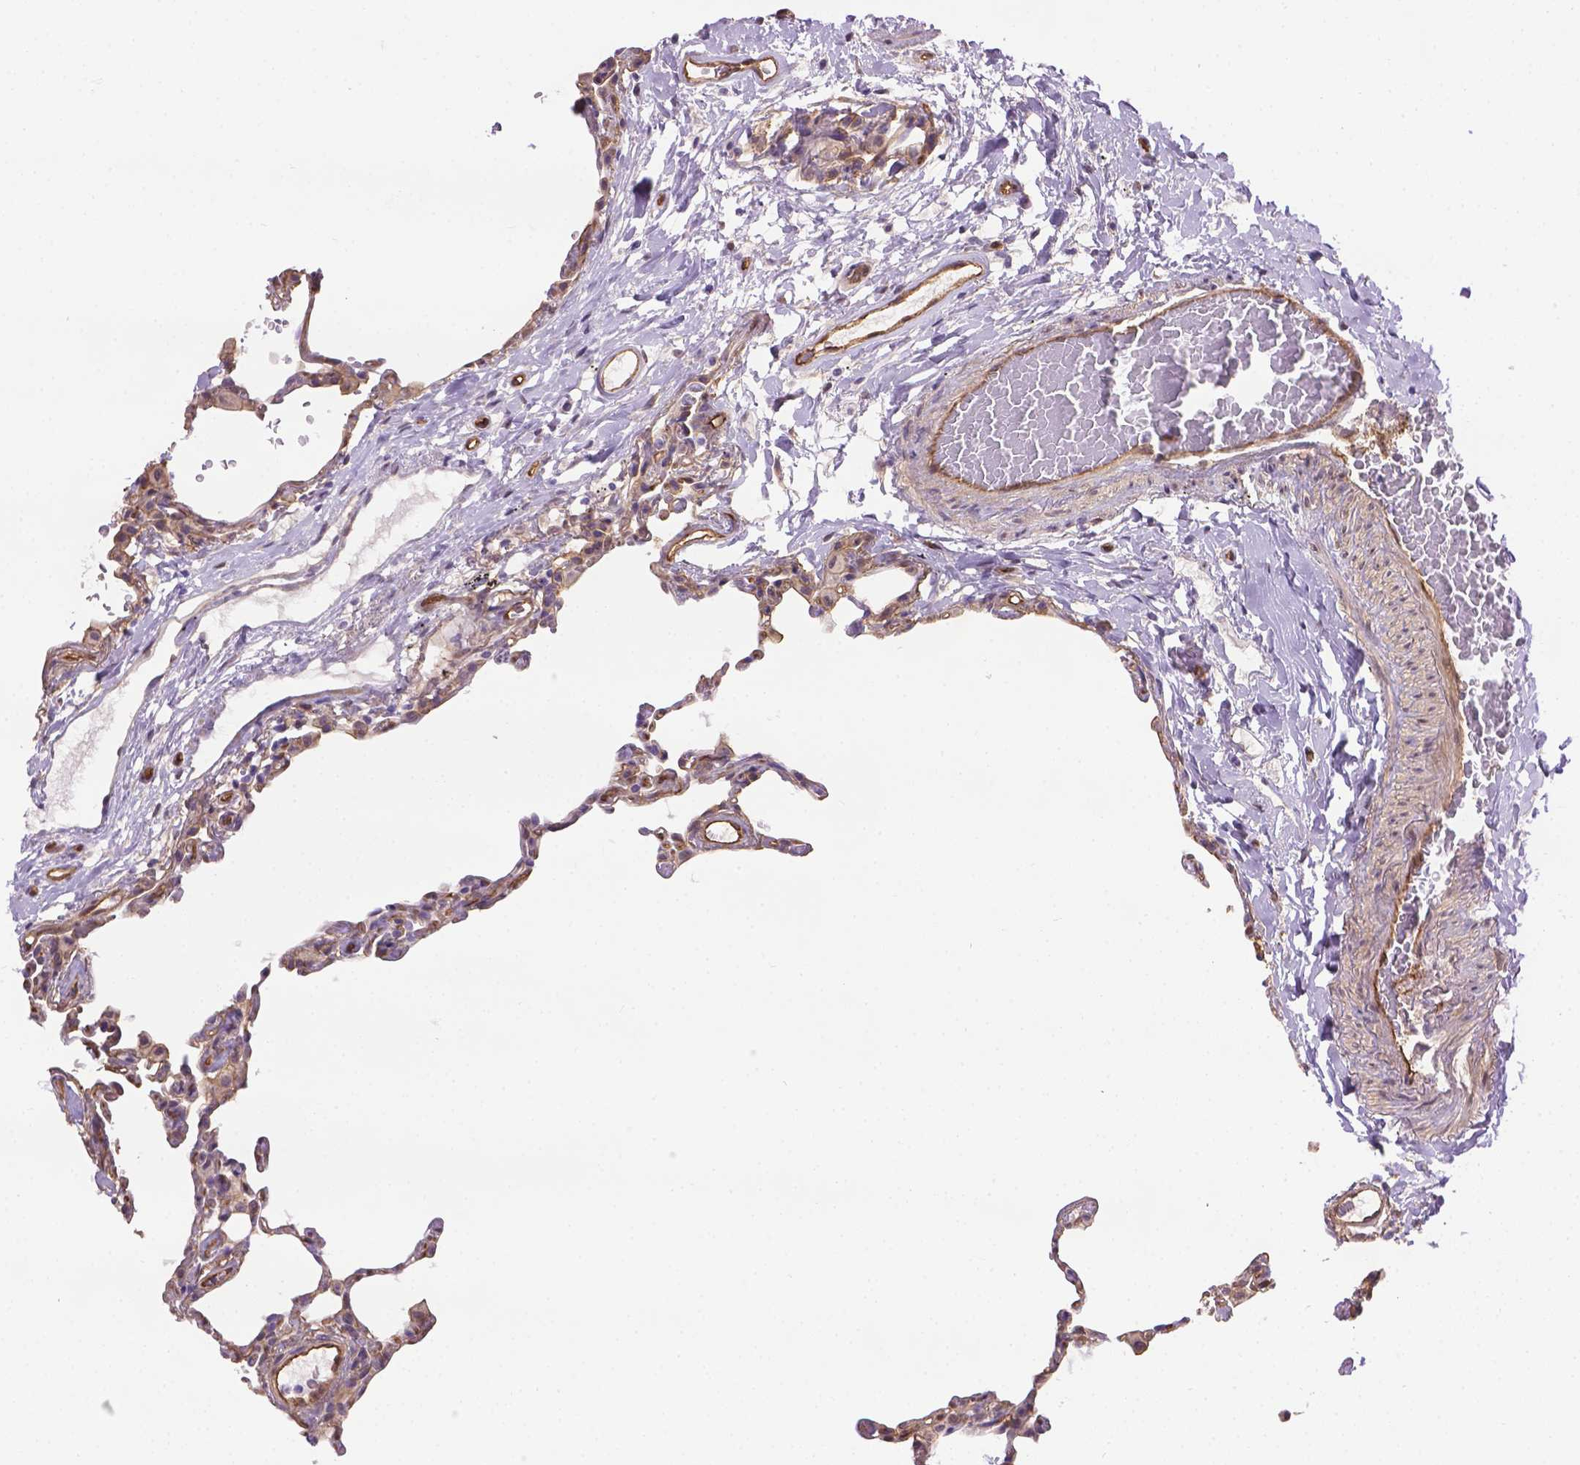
{"staining": {"intensity": "weak", "quantity": "25%-75%", "location": "cytoplasmic/membranous"}, "tissue": "lung", "cell_type": "Alveolar cells", "image_type": "normal", "snomed": [{"axis": "morphology", "description": "Normal tissue, NOS"}, {"axis": "topography", "description": "Lung"}], "caption": "Alveolar cells exhibit low levels of weak cytoplasmic/membranous staining in about 25%-75% of cells in benign lung.", "gene": "CLIC4", "patient": {"sex": "female", "age": 57}}